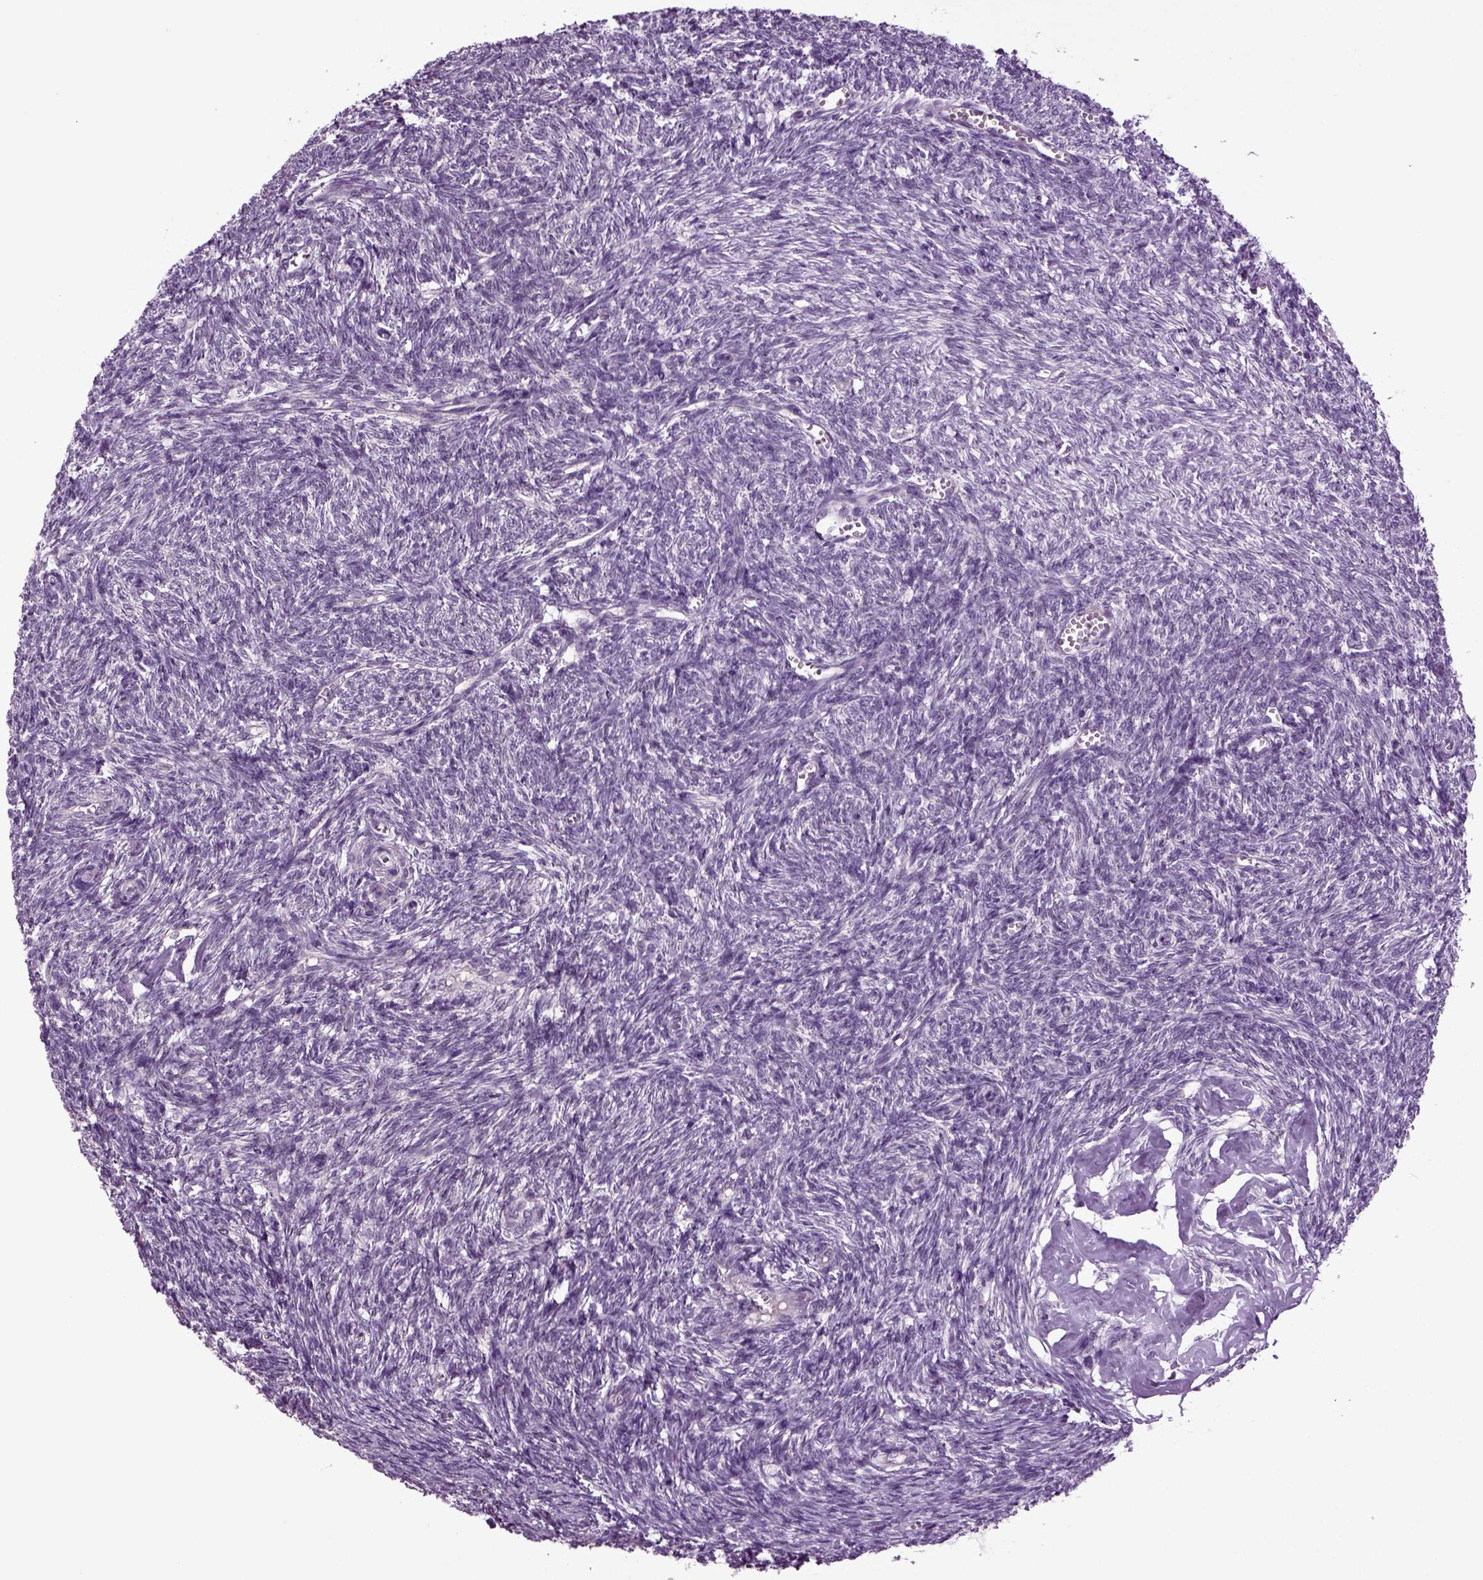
{"staining": {"intensity": "negative", "quantity": "none", "location": "none"}, "tissue": "ovary", "cell_type": "Follicle cells", "image_type": "normal", "snomed": [{"axis": "morphology", "description": "Normal tissue, NOS"}, {"axis": "topography", "description": "Ovary"}], "caption": "An image of human ovary is negative for staining in follicle cells. (Stains: DAB IHC with hematoxylin counter stain, Microscopy: brightfield microscopy at high magnification).", "gene": "PLCH2", "patient": {"sex": "female", "age": 43}}